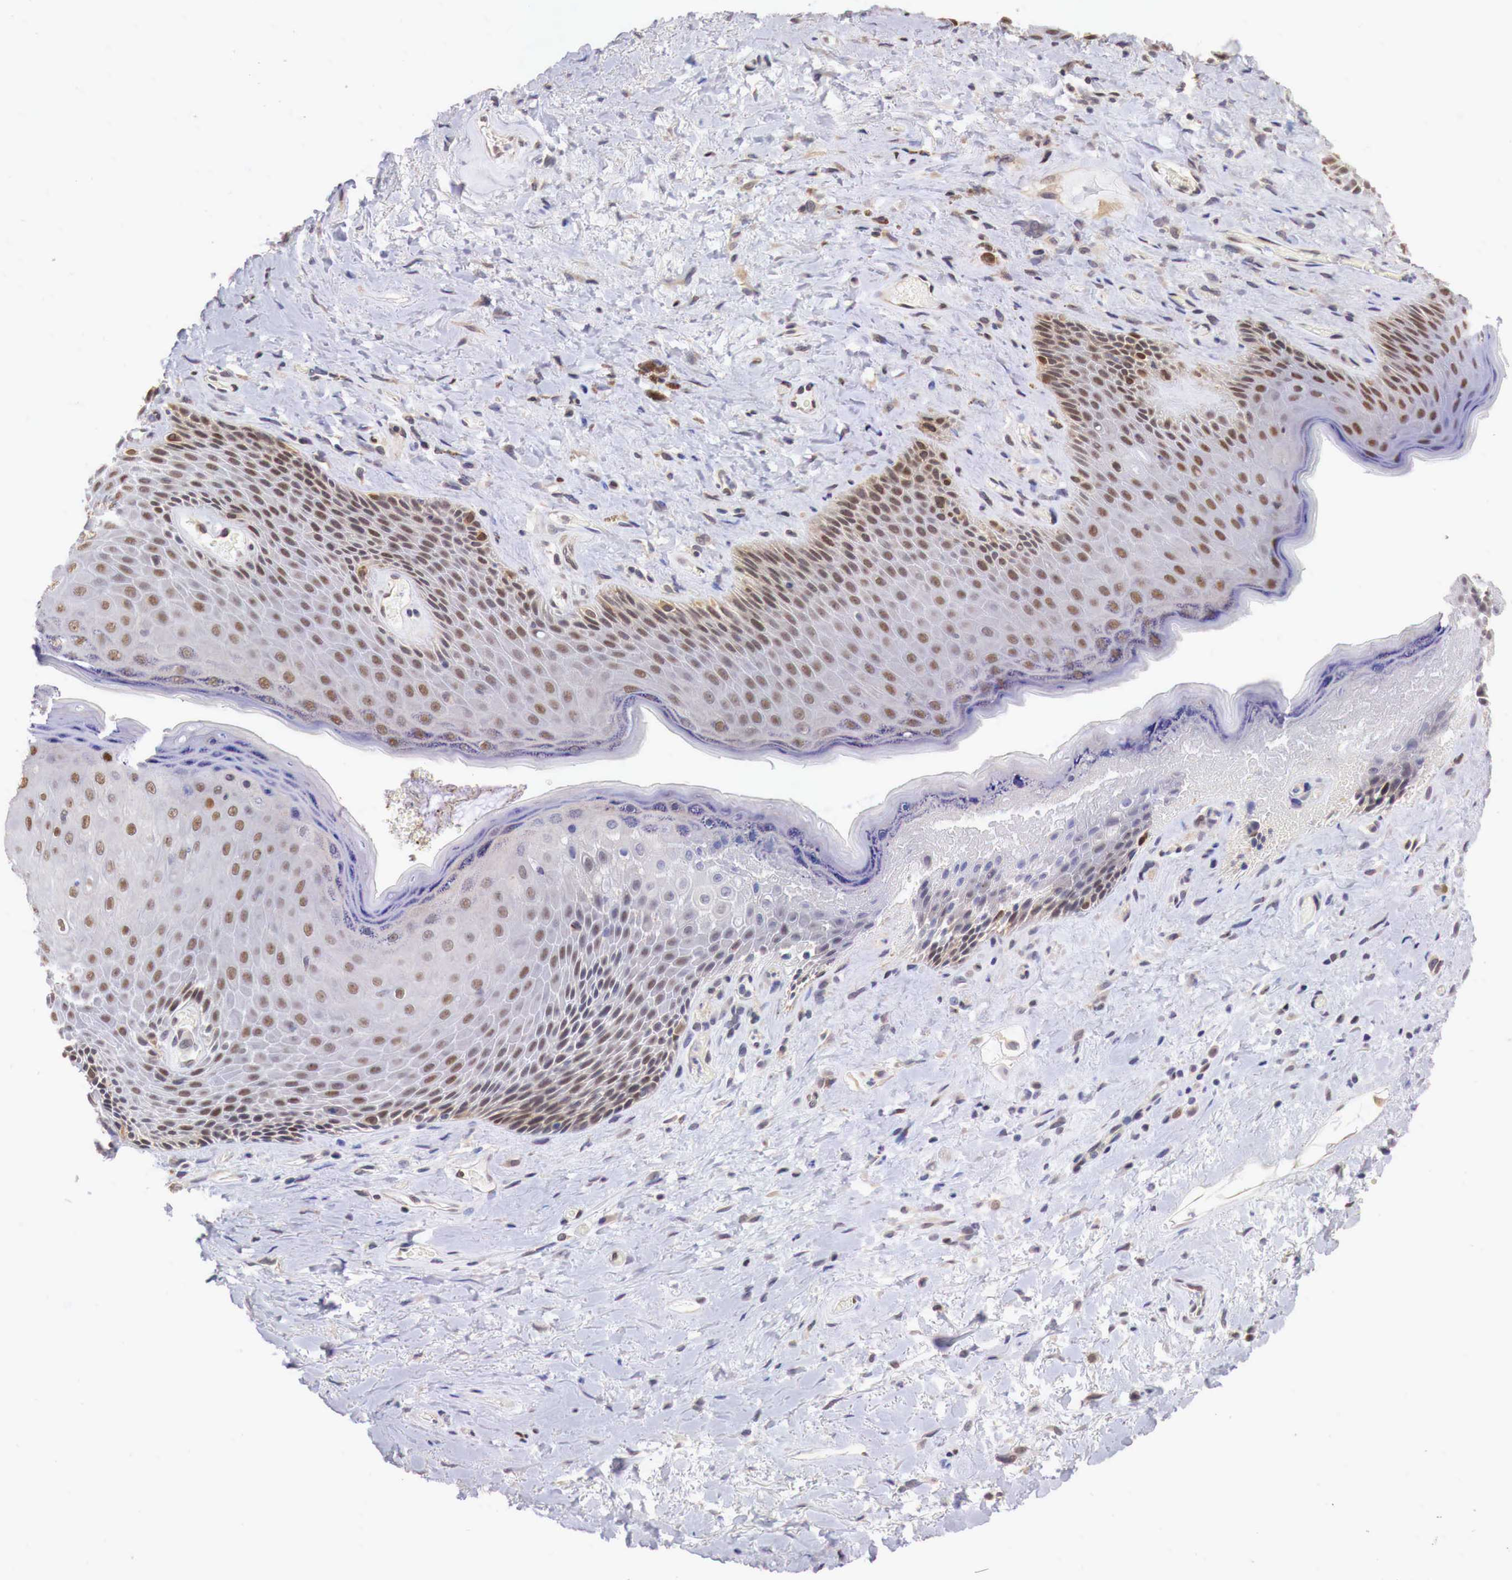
{"staining": {"intensity": "moderate", "quantity": "25%-75%", "location": "cytoplasmic/membranous,nuclear"}, "tissue": "skin", "cell_type": "Epidermal cells", "image_type": "normal", "snomed": [{"axis": "morphology", "description": "Normal tissue, NOS"}, {"axis": "topography", "description": "Anal"}], "caption": "A histopathology image of human skin stained for a protein exhibits moderate cytoplasmic/membranous,nuclear brown staining in epidermal cells. The protein of interest is shown in brown color, while the nuclei are stained blue.", "gene": "PABIR2", "patient": {"sex": "male", "age": 78}}